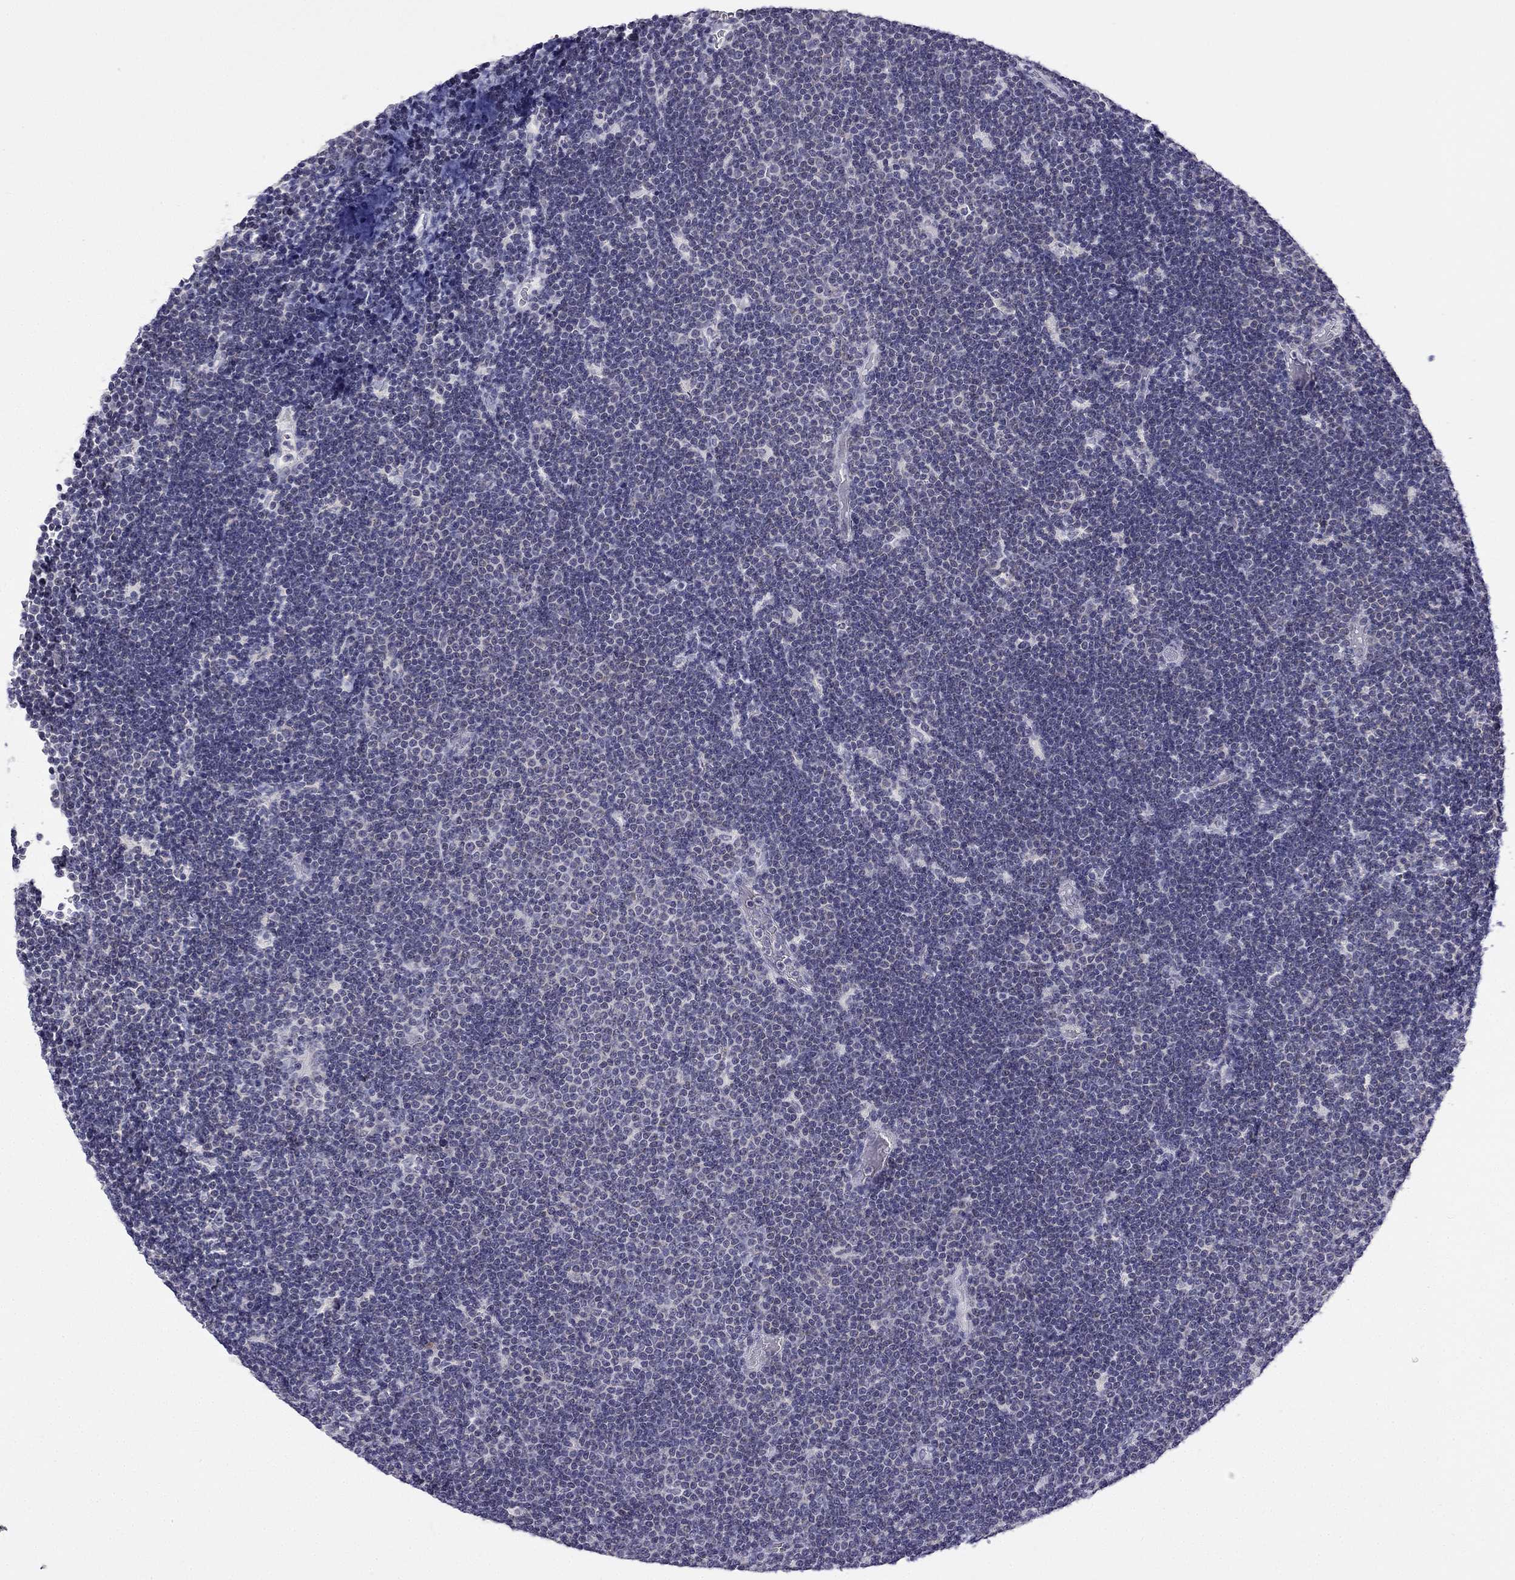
{"staining": {"intensity": "negative", "quantity": "none", "location": "none"}, "tissue": "lymphoma", "cell_type": "Tumor cells", "image_type": "cancer", "snomed": [{"axis": "morphology", "description": "Malignant lymphoma, non-Hodgkin's type, Low grade"}, {"axis": "topography", "description": "Brain"}], "caption": "The immunohistochemistry photomicrograph has no significant positivity in tumor cells of malignant lymphoma, non-Hodgkin's type (low-grade) tissue.", "gene": "C5orf49", "patient": {"sex": "female", "age": 66}}